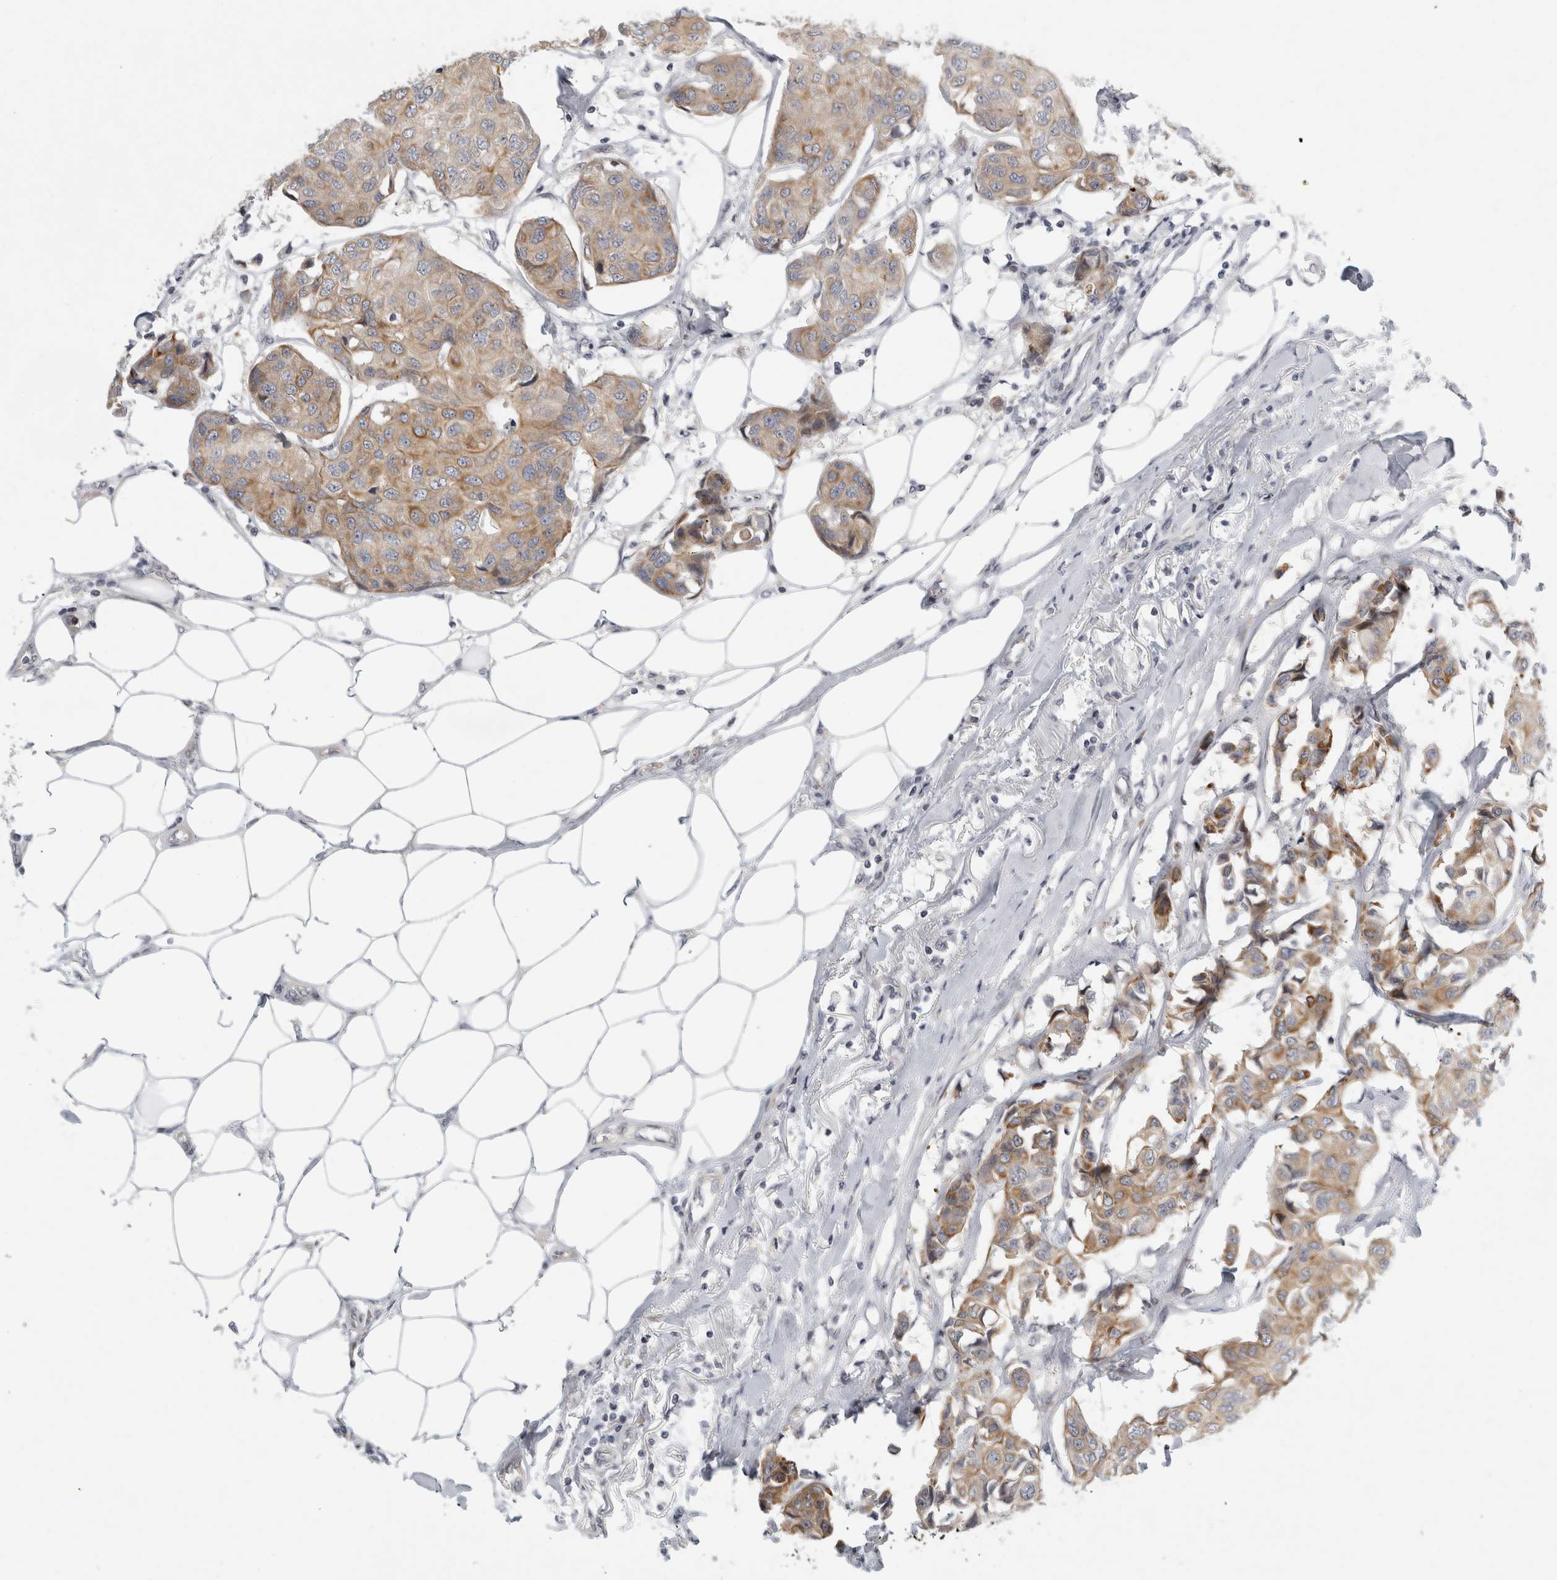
{"staining": {"intensity": "weak", "quantity": ">75%", "location": "cytoplasmic/membranous"}, "tissue": "breast cancer", "cell_type": "Tumor cells", "image_type": "cancer", "snomed": [{"axis": "morphology", "description": "Duct carcinoma"}, {"axis": "topography", "description": "Breast"}], "caption": "Immunohistochemistry (IHC) (DAB (3,3'-diaminobenzidine)) staining of human breast invasive ductal carcinoma reveals weak cytoplasmic/membranous protein positivity in about >75% of tumor cells.", "gene": "UTP25", "patient": {"sex": "female", "age": 80}}